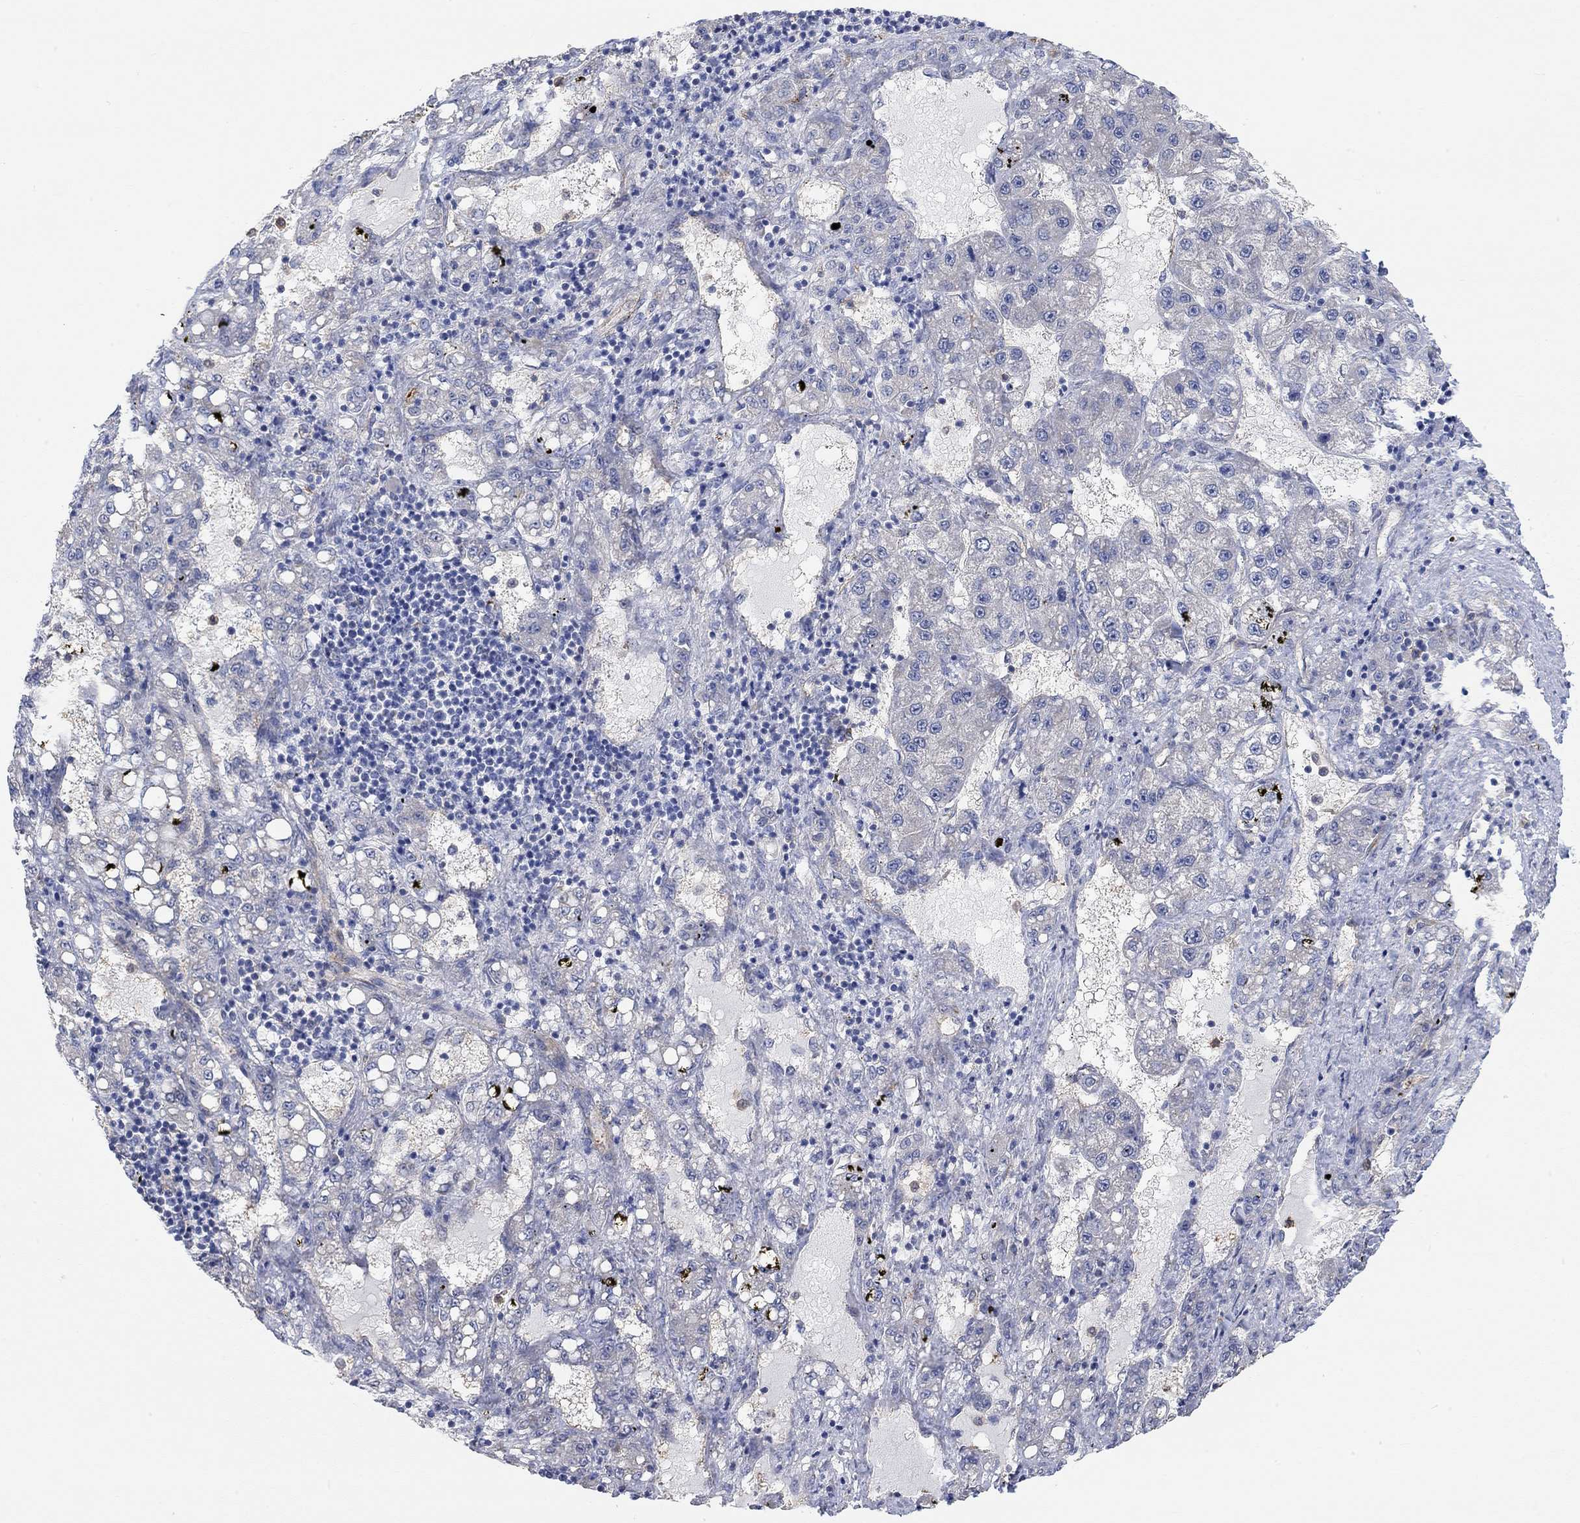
{"staining": {"intensity": "negative", "quantity": "none", "location": "none"}, "tissue": "liver cancer", "cell_type": "Tumor cells", "image_type": "cancer", "snomed": [{"axis": "morphology", "description": "Carcinoma, Hepatocellular, NOS"}, {"axis": "topography", "description": "Liver"}], "caption": "Tumor cells are negative for brown protein staining in liver cancer.", "gene": "SYT16", "patient": {"sex": "female", "age": 65}}